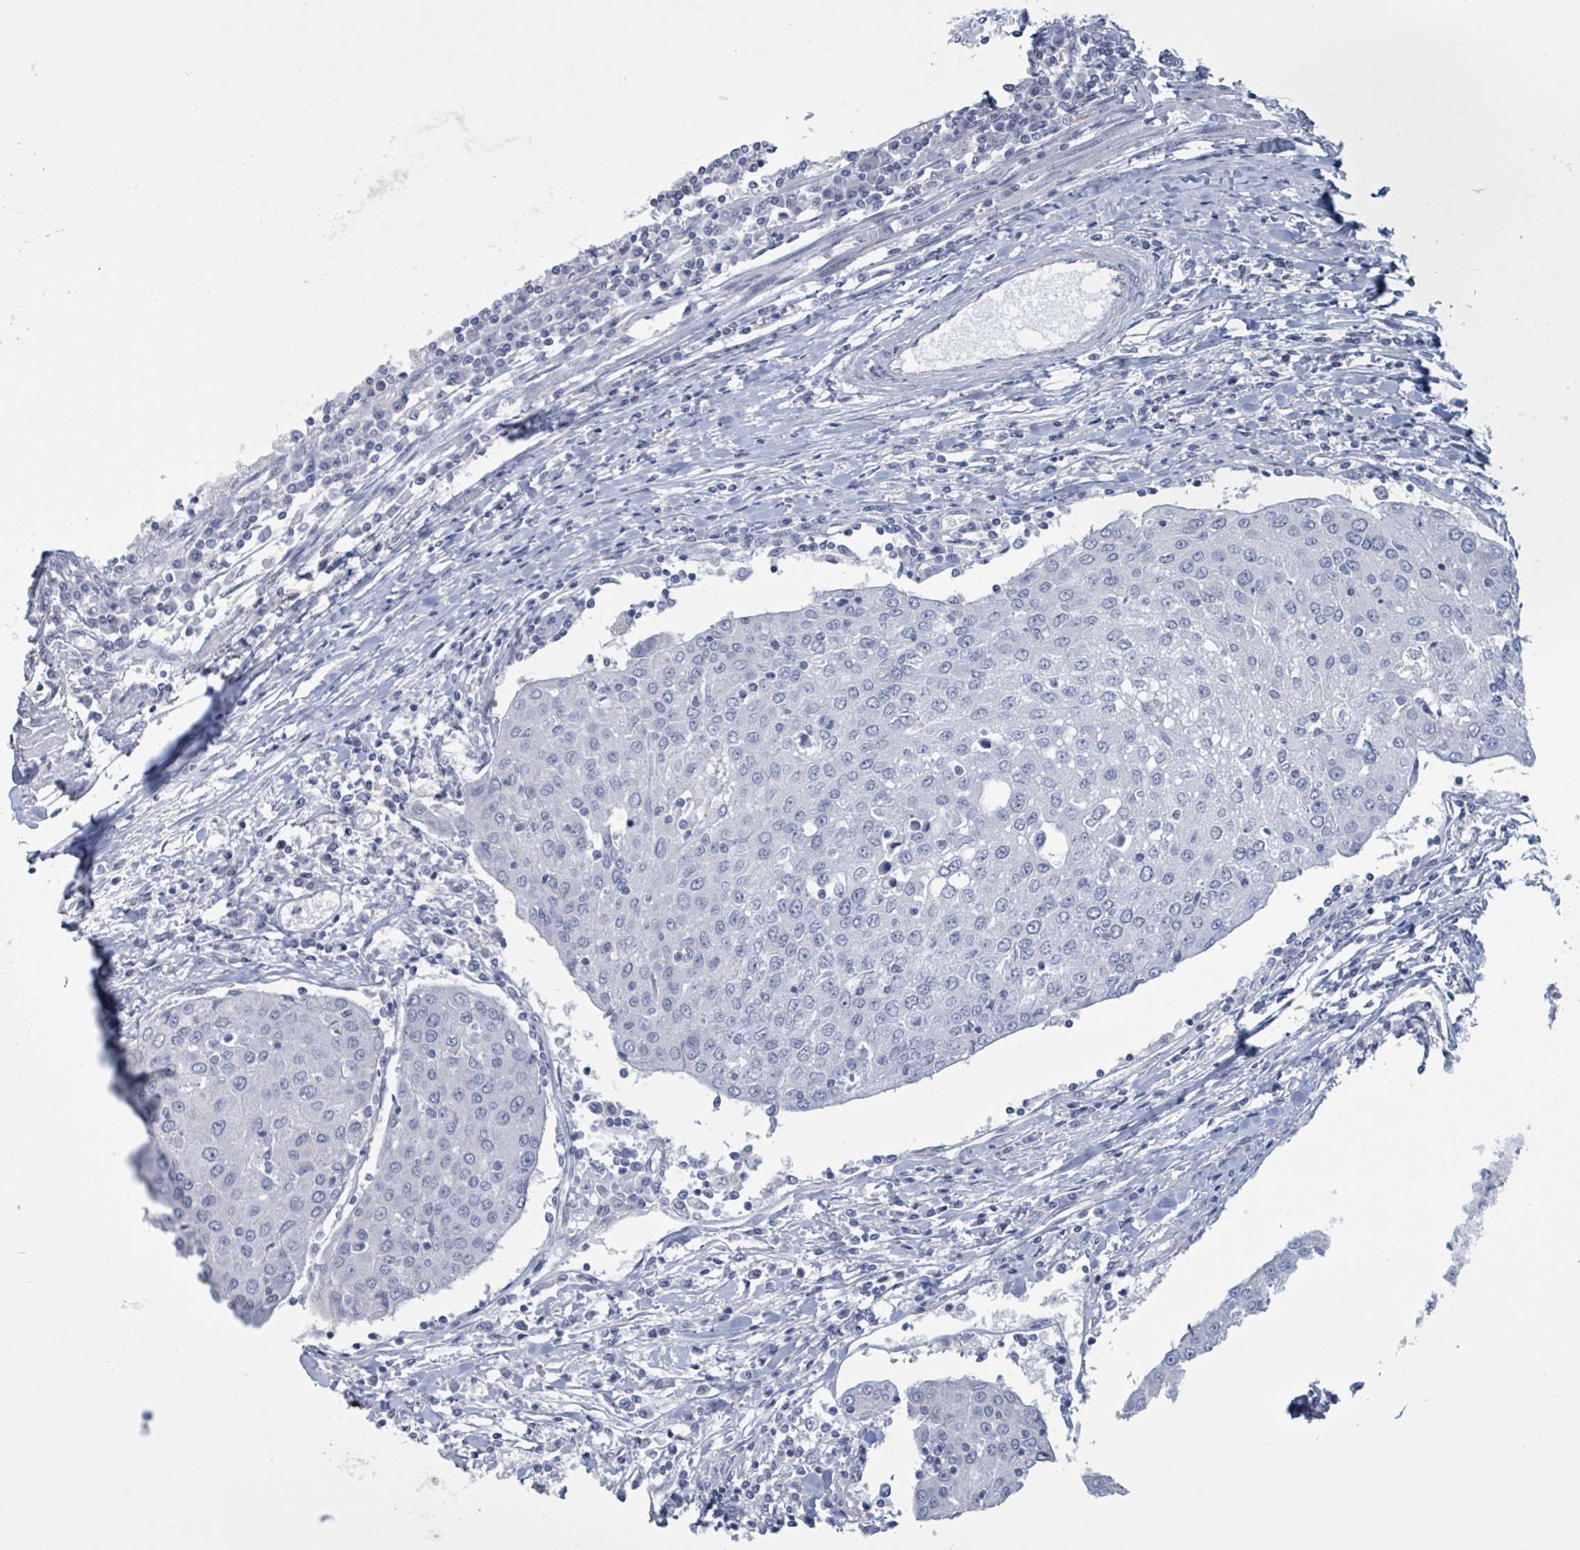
{"staining": {"intensity": "negative", "quantity": "none", "location": "none"}, "tissue": "urothelial cancer", "cell_type": "Tumor cells", "image_type": "cancer", "snomed": [{"axis": "morphology", "description": "Urothelial carcinoma, High grade"}, {"axis": "topography", "description": "Urinary bladder"}], "caption": "IHC histopathology image of neoplastic tissue: urothelial carcinoma (high-grade) stained with DAB displays no significant protein expression in tumor cells.", "gene": "CT45A5", "patient": {"sex": "female", "age": 85}}